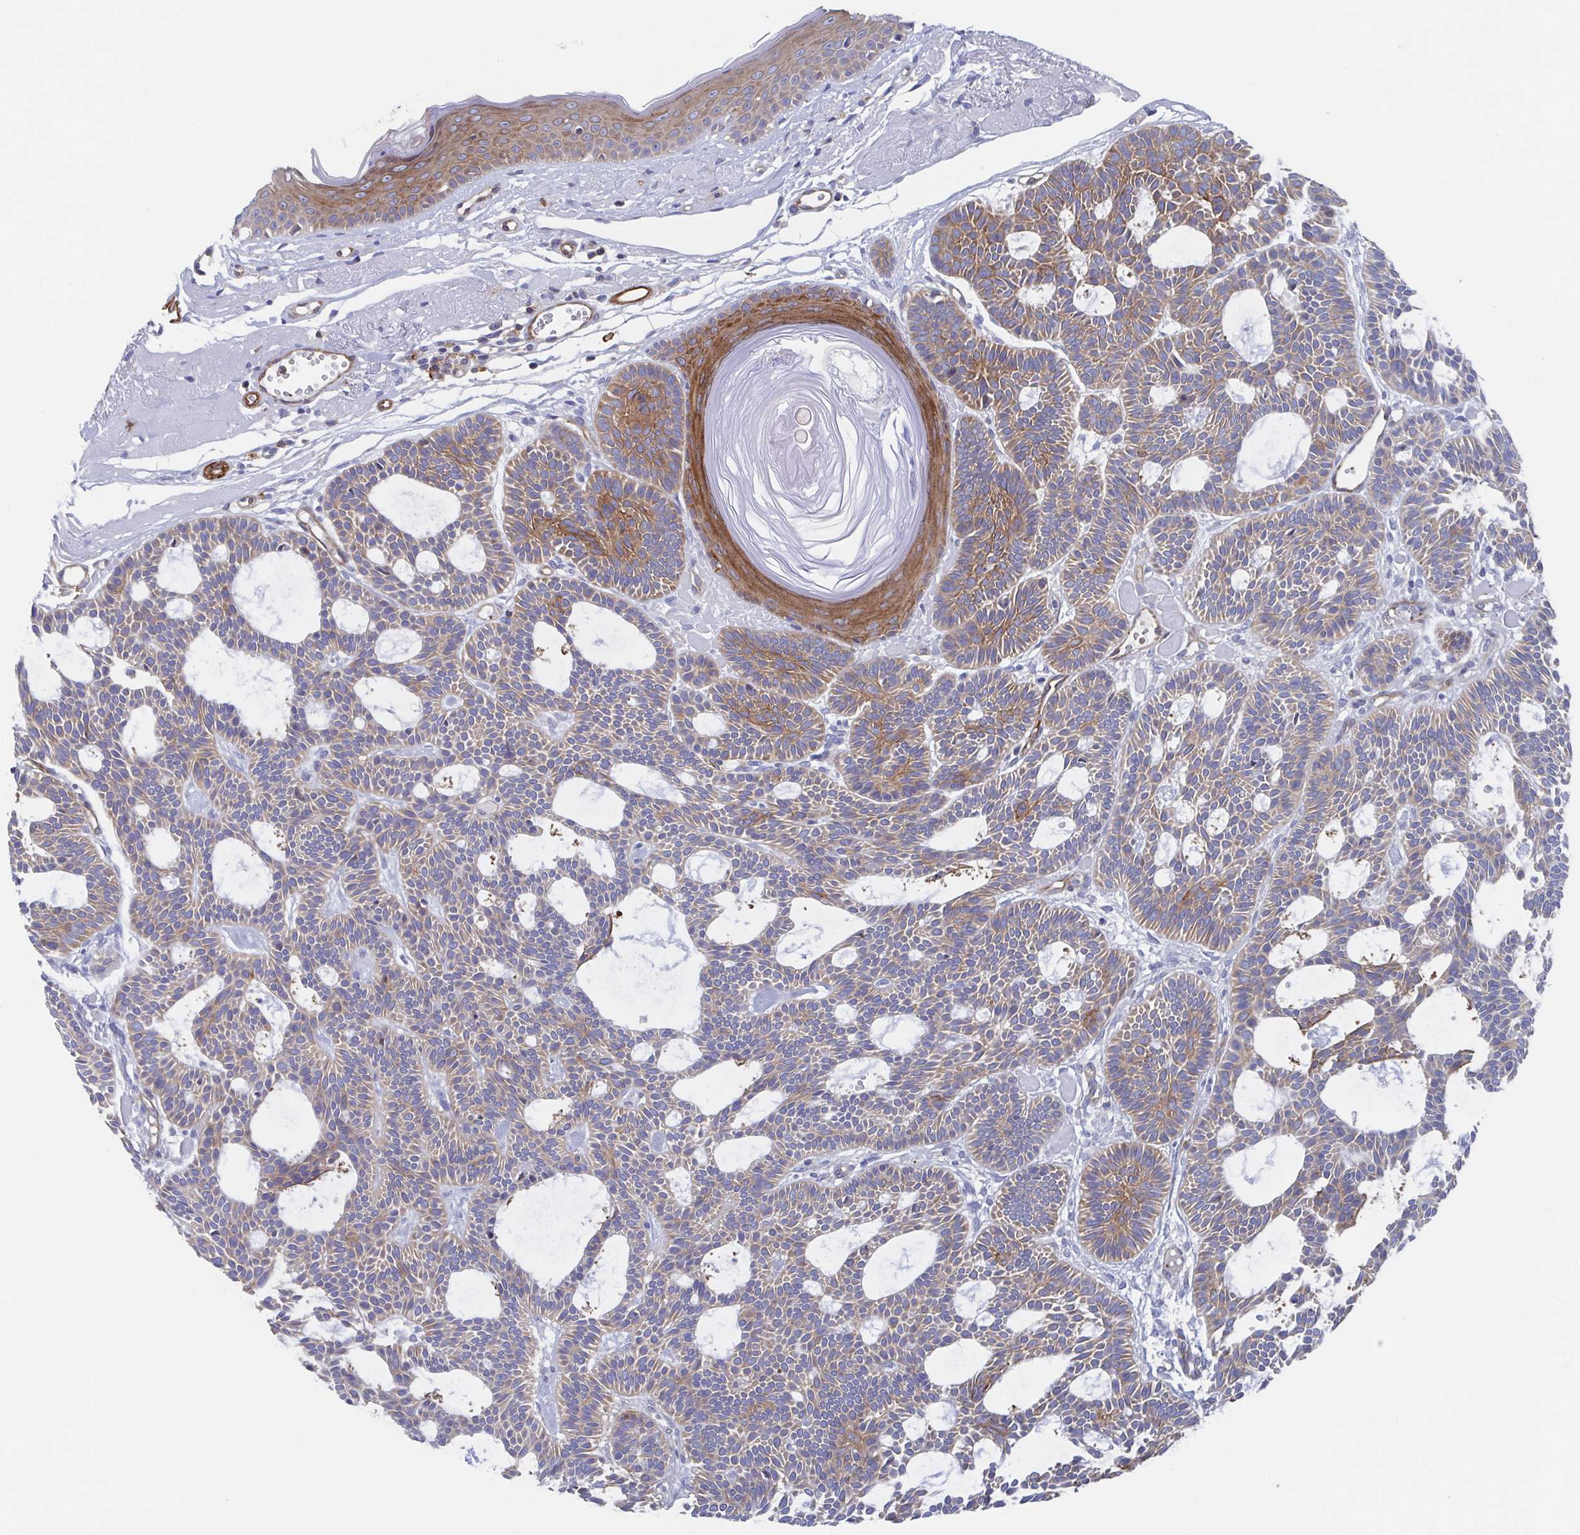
{"staining": {"intensity": "moderate", "quantity": "25%-75%", "location": "cytoplasmic/membranous"}, "tissue": "skin cancer", "cell_type": "Tumor cells", "image_type": "cancer", "snomed": [{"axis": "morphology", "description": "Basal cell carcinoma"}, {"axis": "topography", "description": "Skin"}], "caption": "Immunohistochemistry (DAB) staining of human basal cell carcinoma (skin) exhibits moderate cytoplasmic/membranous protein staining in approximately 25%-75% of tumor cells.", "gene": "KLC3", "patient": {"sex": "male", "age": 85}}